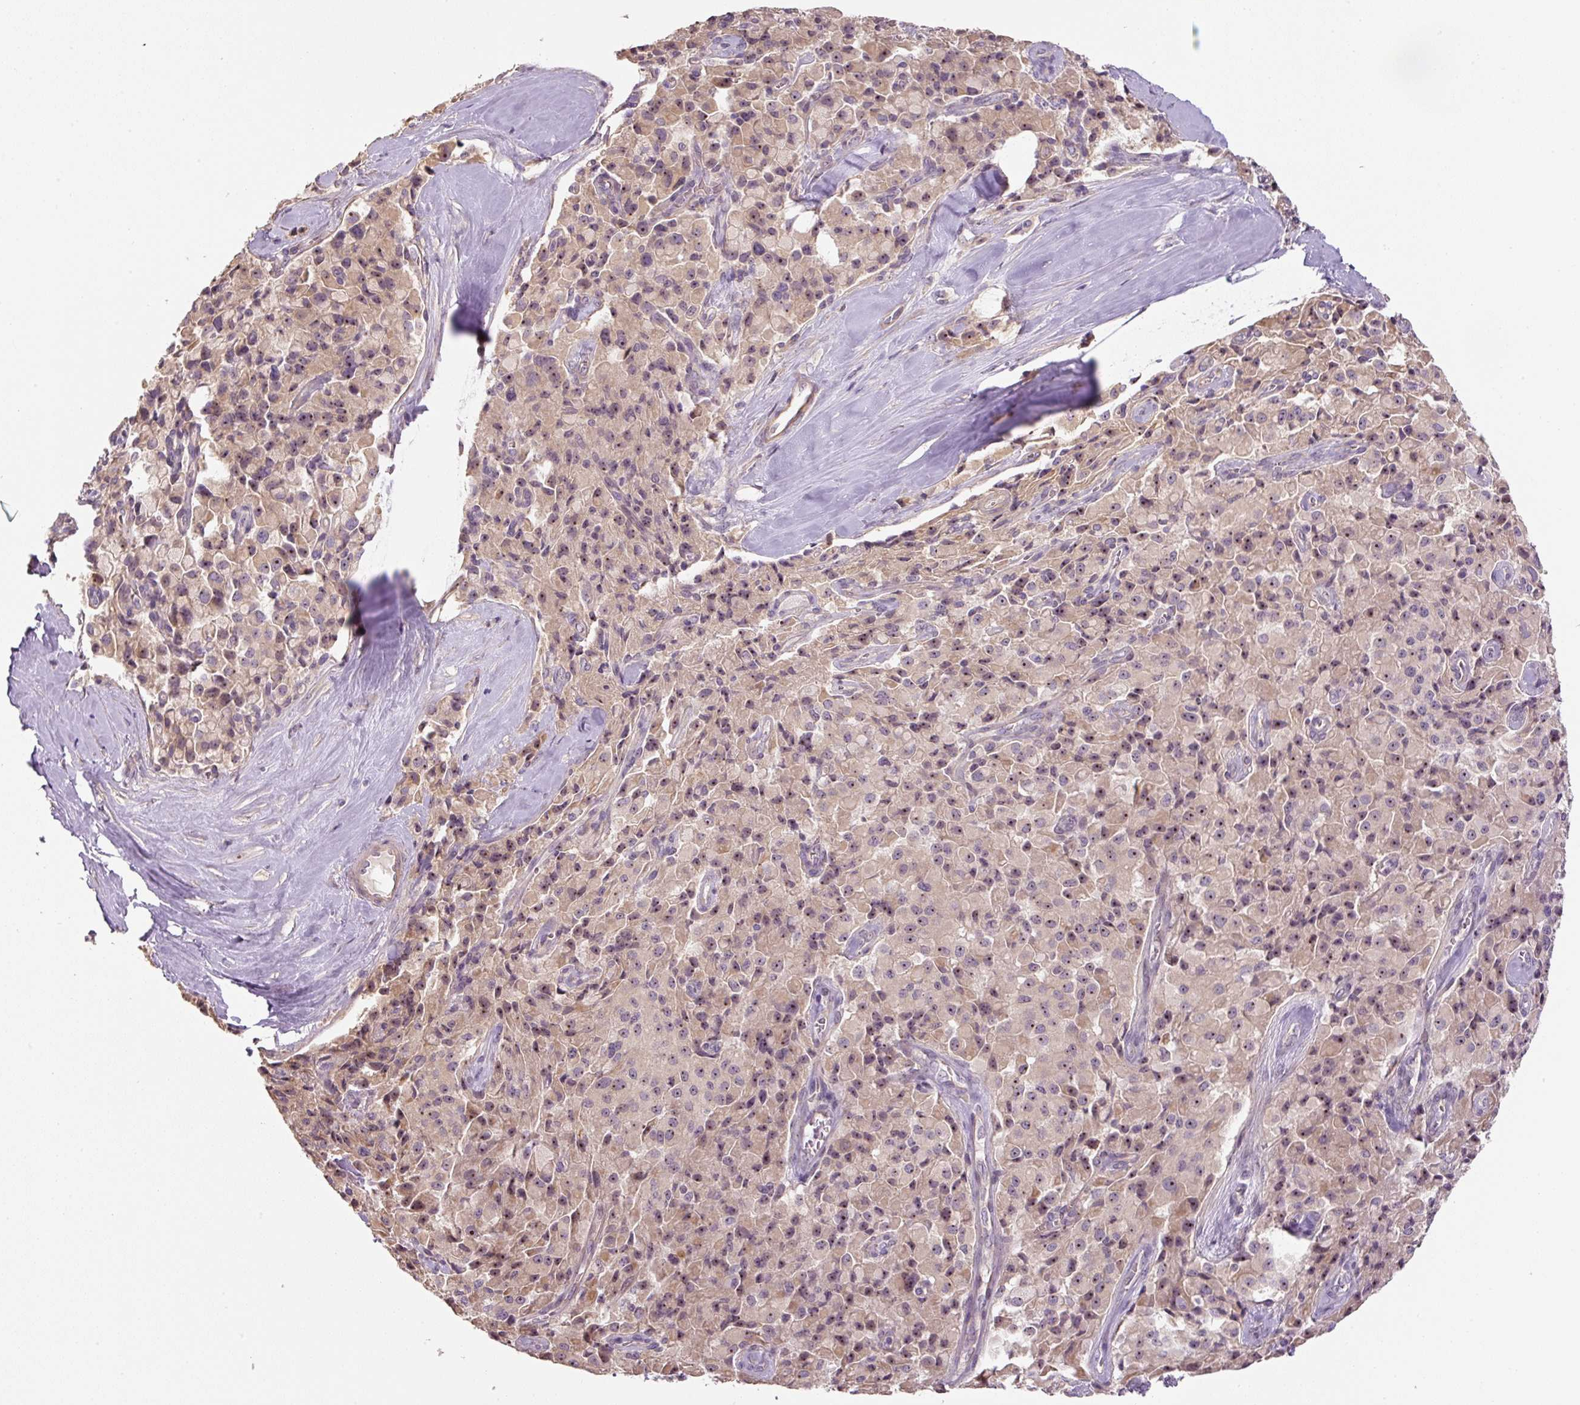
{"staining": {"intensity": "weak", "quantity": ">75%", "location": "cytoplasmic/membranous,nuclear"}, "tissue": "pancreatic cancer", "cell_type": "Tumor cells", "image_type": "cancer", "snomed": [{"axis": "morphology", "description": "Adenocarcinoma, NOS"}, {"axis": "topography", "description": "Pancreas"}], "caption": "Pancreatic adenocarcinoma stained for a protein displays weak cytoplasmic/membranous and nuclear positivity in tumor cells.", "gene": "TMEM151B", "patient": {"sex": "male", "age": 65}}